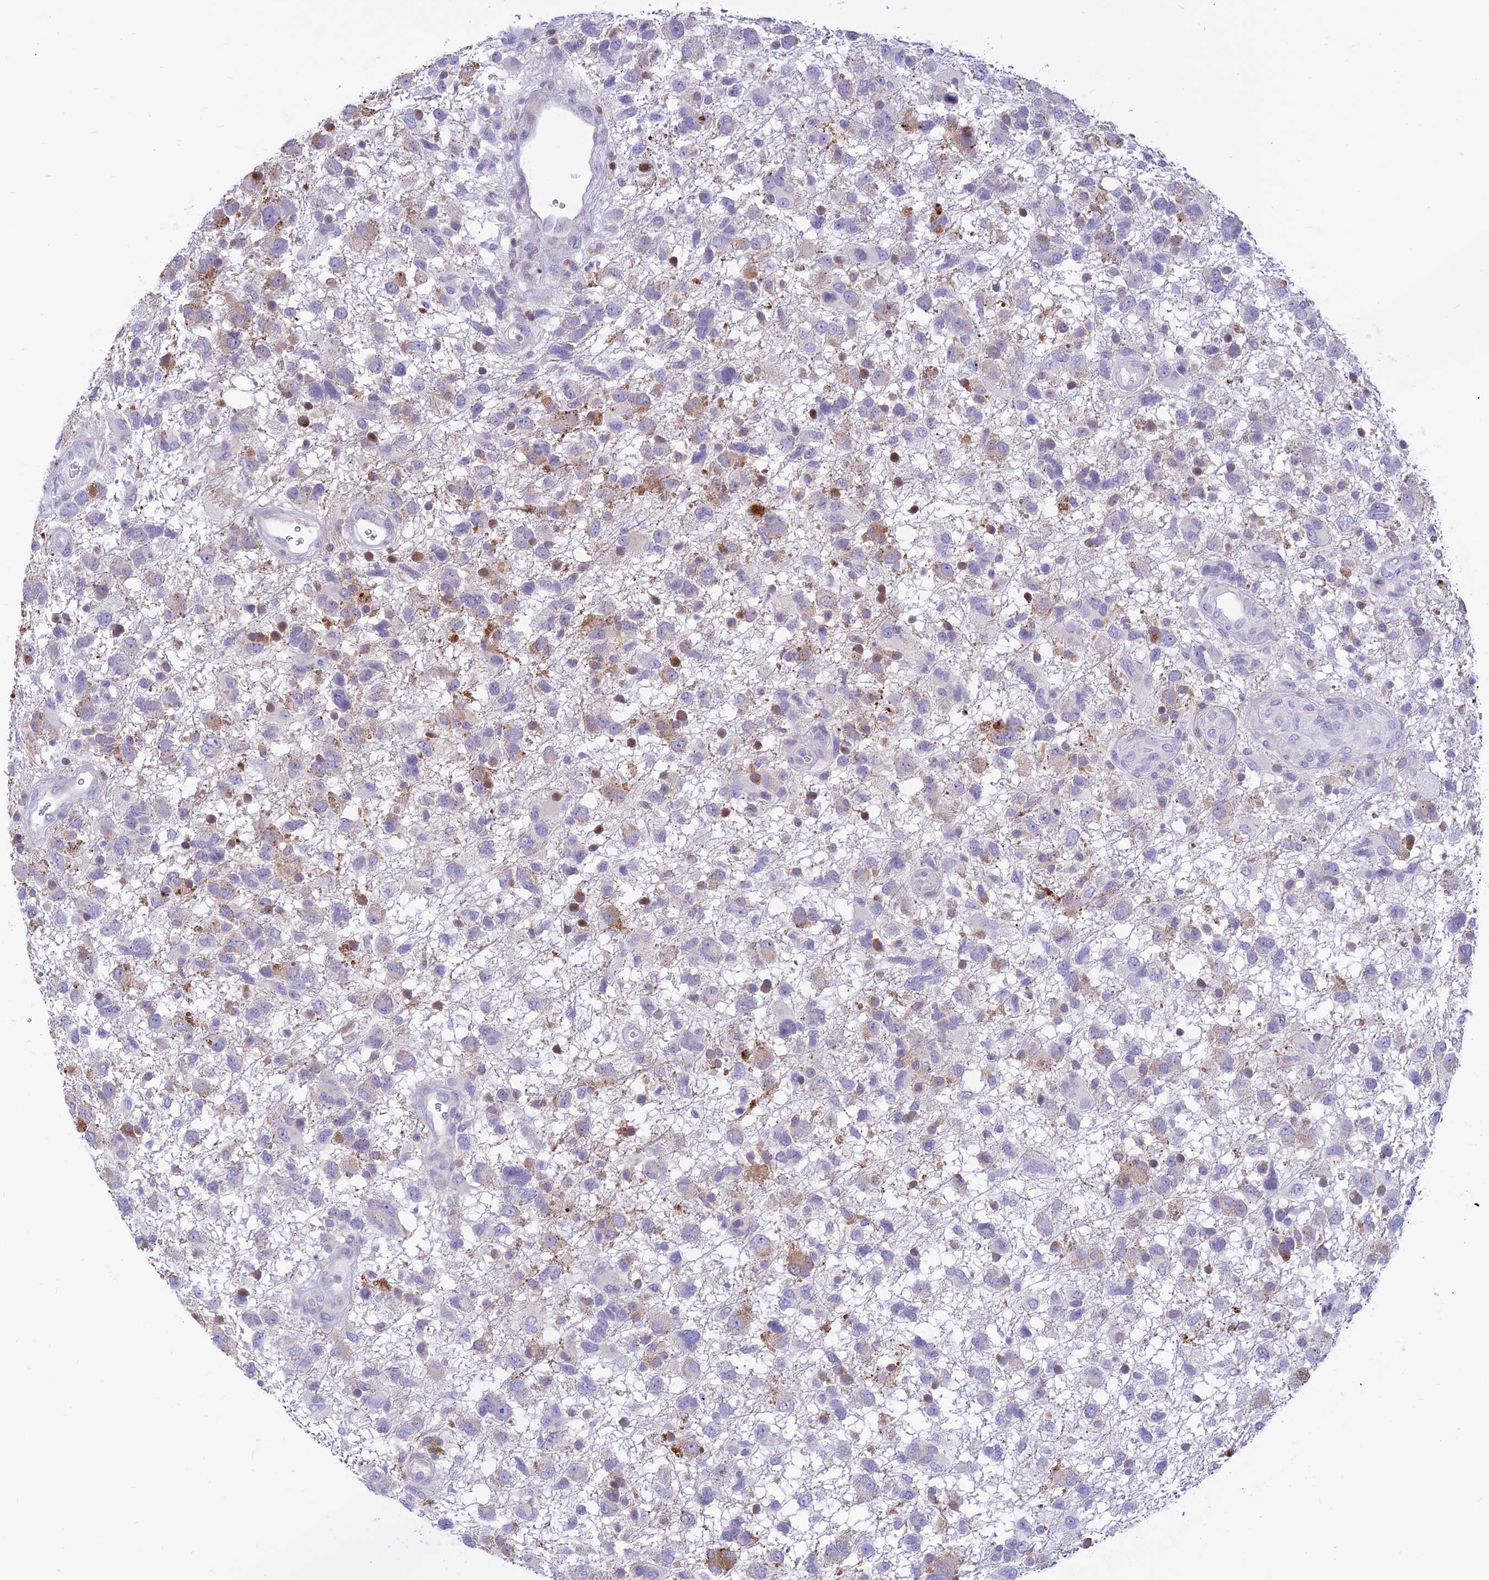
{"staining": {"intensity": "moderate", "quantity": "<25%", "location": "cytoplasmic/membranous"}, "tissue": "glioma", "cell_type": "Tumor cells", "image_type": "cancer", "snomed": [{"axis": "morphology", "description": "Glioma, malignant, High grade"}, {"axis": "topography", "description": "Brain"}], "caption": "A brown stain shows moderate cytoplasmic/membranous staining of a protein in glioma tumor cells. The staining was performed using DAB to visualize the protein expression in brown, while the nuclei were stained in blue with hematoxylin (Magnification: 20x).", "gene": "FAM186B", "patient": {"sex": "male", "age": 61}}